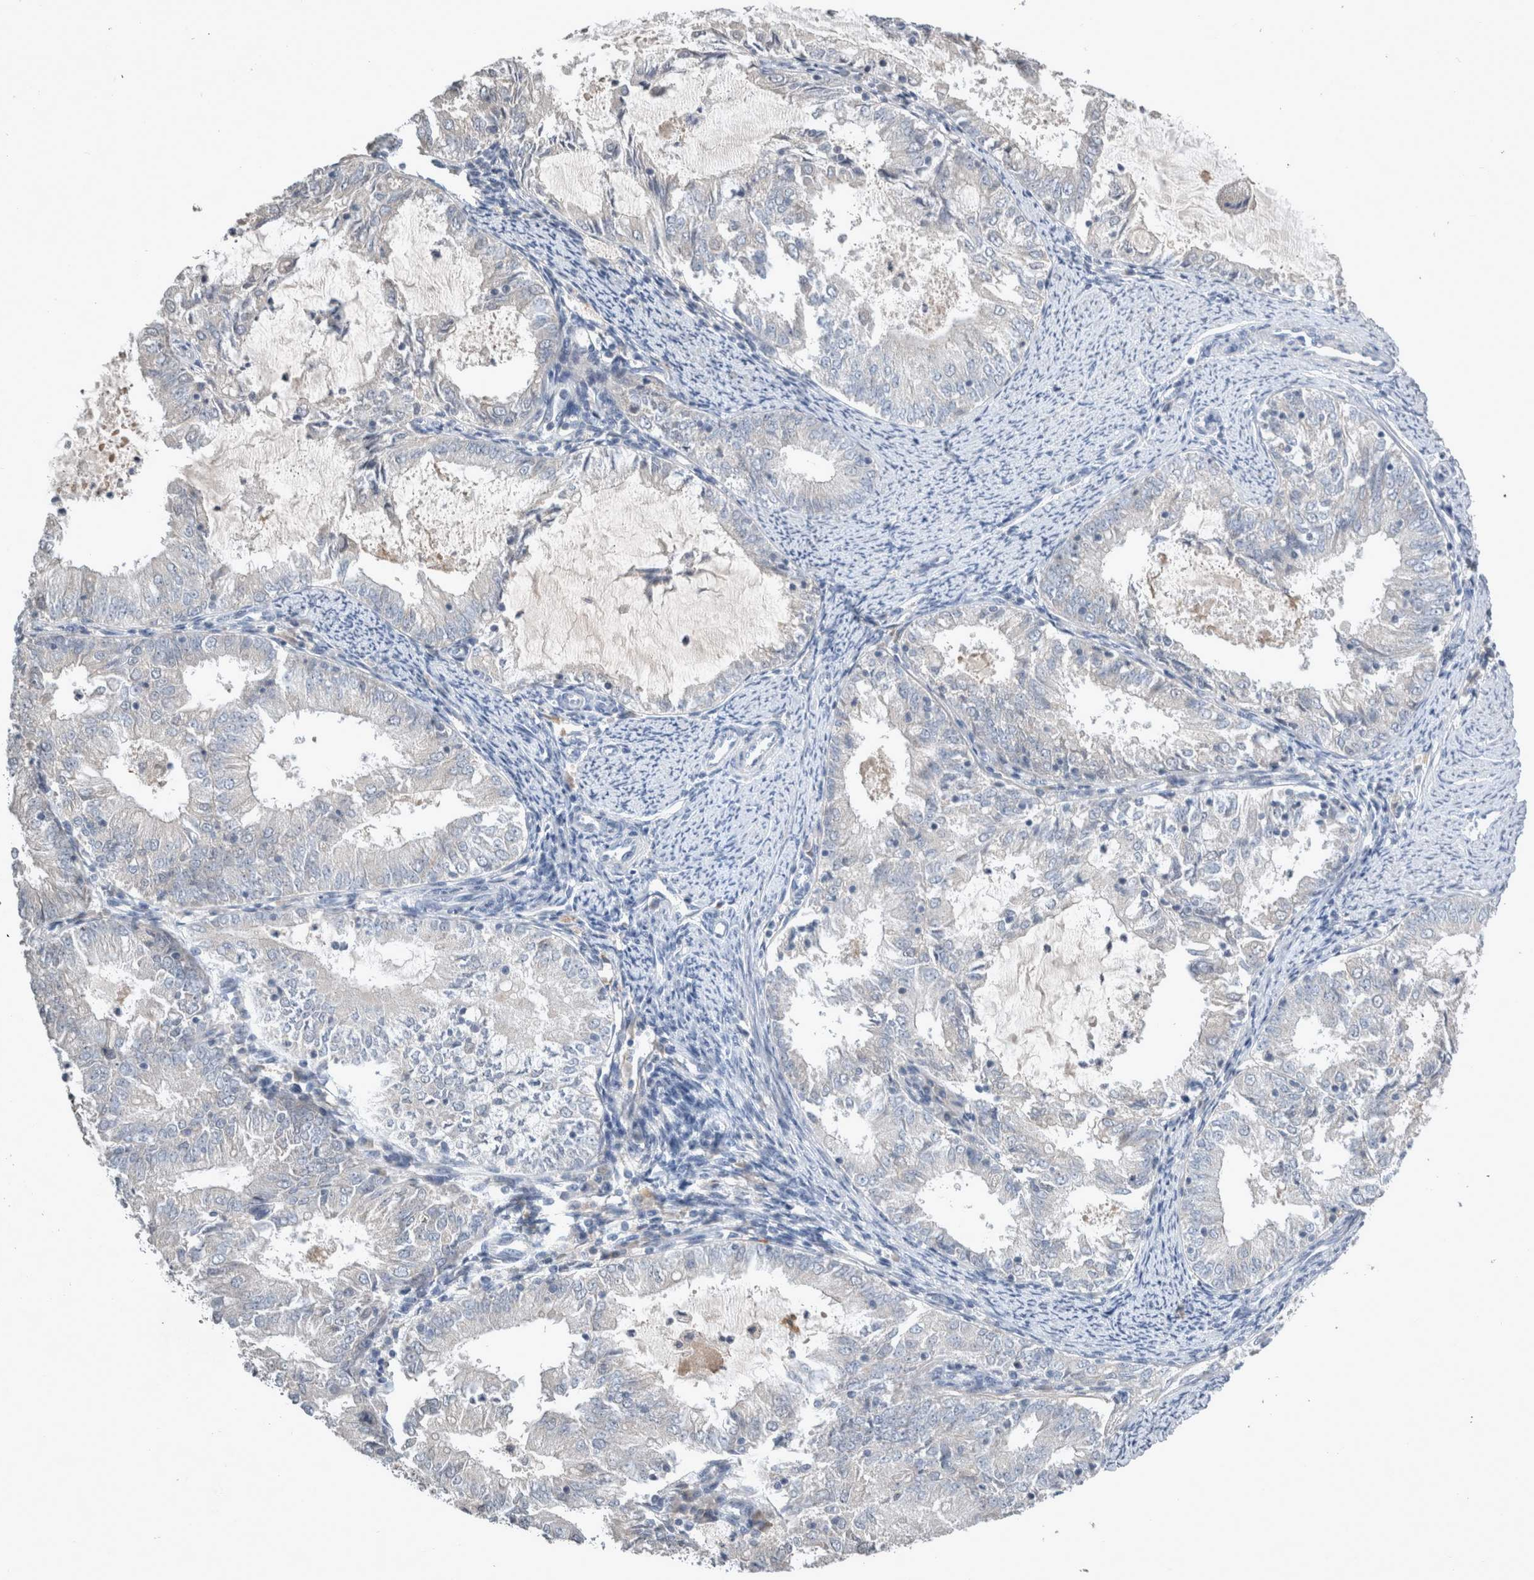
{"staining": {"intensity": "negative", "quantity": "none", "location": "none"}, "tissue": "endometrial cancer", "cell_type": "Tumor cells", "image_type": "cancer", "snomed": [{"axis": "morphology", "description": "Adenocarcinoma, NOS"}, {"axis": "topography", "description": "Endometrium"}], "caption": "There is no significant staining in tumor cells of endometrial cancer.", "gene": "SLC22A11", "patient": {"sex": "female", "age": 57}}